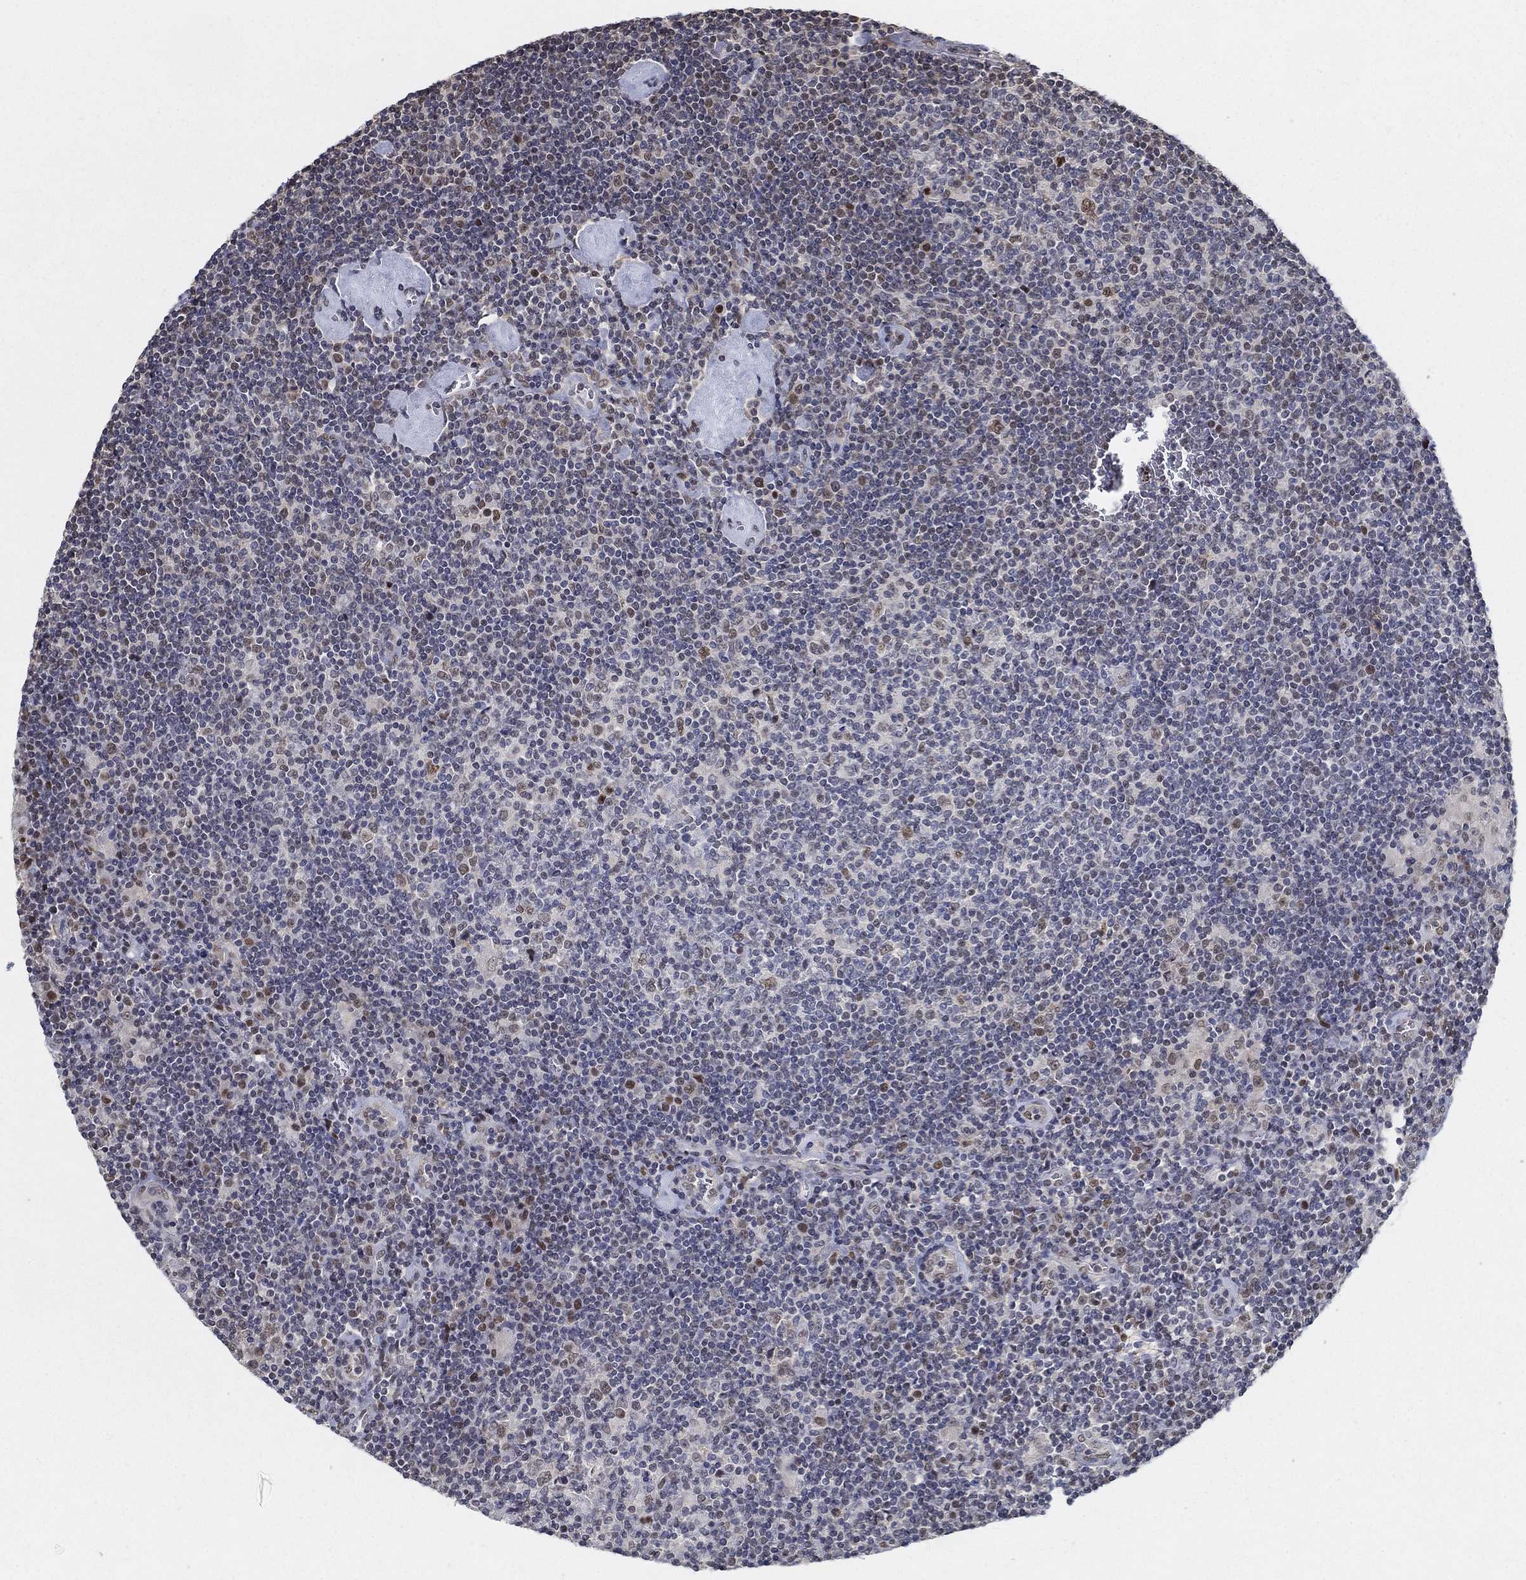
{"staining": {"intensity": "moderate", "quantity": "25%-75%", "location": "nuclear"}, "tissue": "lymphoma", "cell_type": "Tumor cells", "image_type": "cancer", "snomed": [{"axis": "morphology", "description": "Hodgkin's disease, NOS"}, {"axis": "topography", "description": "Lymph node"}], "caption": "A histopathology image of human Hodgkin's disease stained for a protein displays moderate nuclear brown staining in tumor cells.", "gene": "CENPE", "patient": {"sex": "male", "age": 40}}